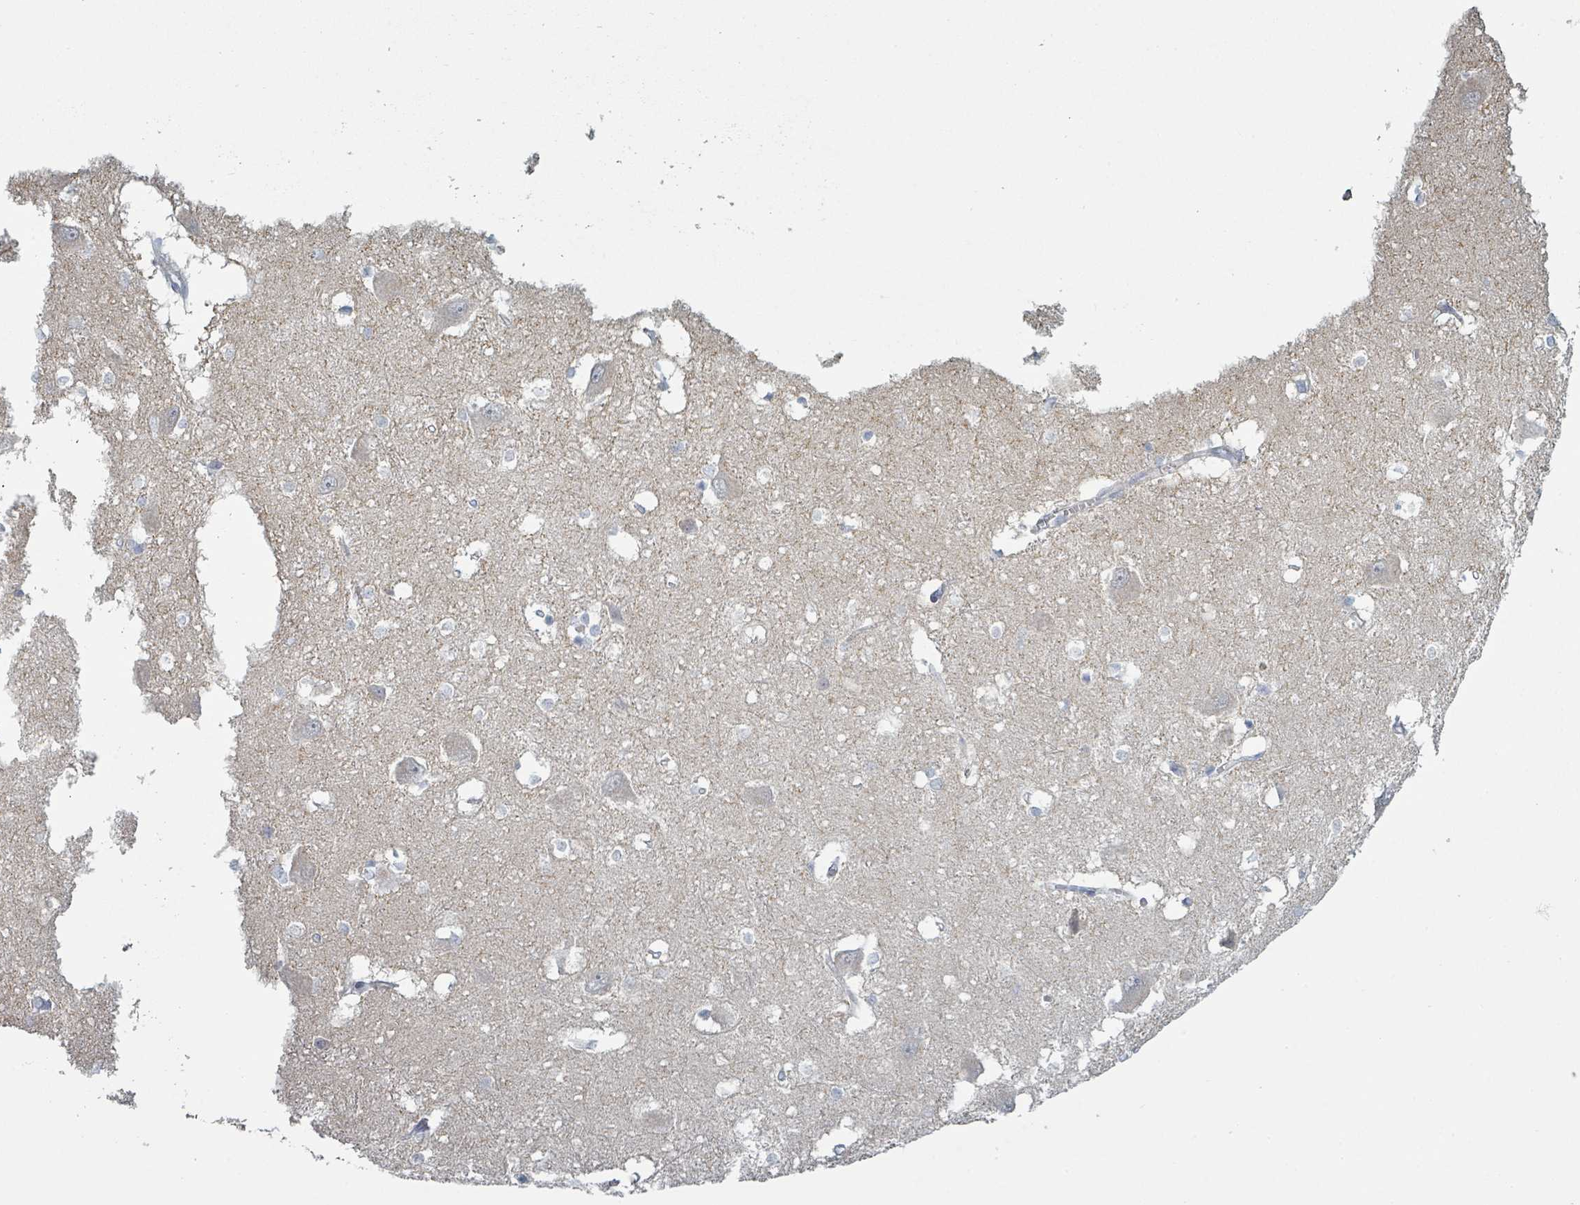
{"staining": {"intensity": "negative", "quantity": "none", "location": "none"}, "tissue": "caudate", "cell_type": "Glial cells", "image_type": "normal", "snomed": [{"axis": "morphology", "description": "Normal tissue, NOS"}, {"axis": "topography", "description": "Lateral ventricle wall"}], "caption": "This is a micrograph of immunohistochemistry (IHC) staining of normal caudate, which shows no staining in glial cells. The staining was performed using DAB to visualize the protein expression in brown, while the nuclei were stained in blue with hematoxylin (Magnification: 20x).", "gene": "SLC25A45", "patient": {"sex": "male", "age": 37}}